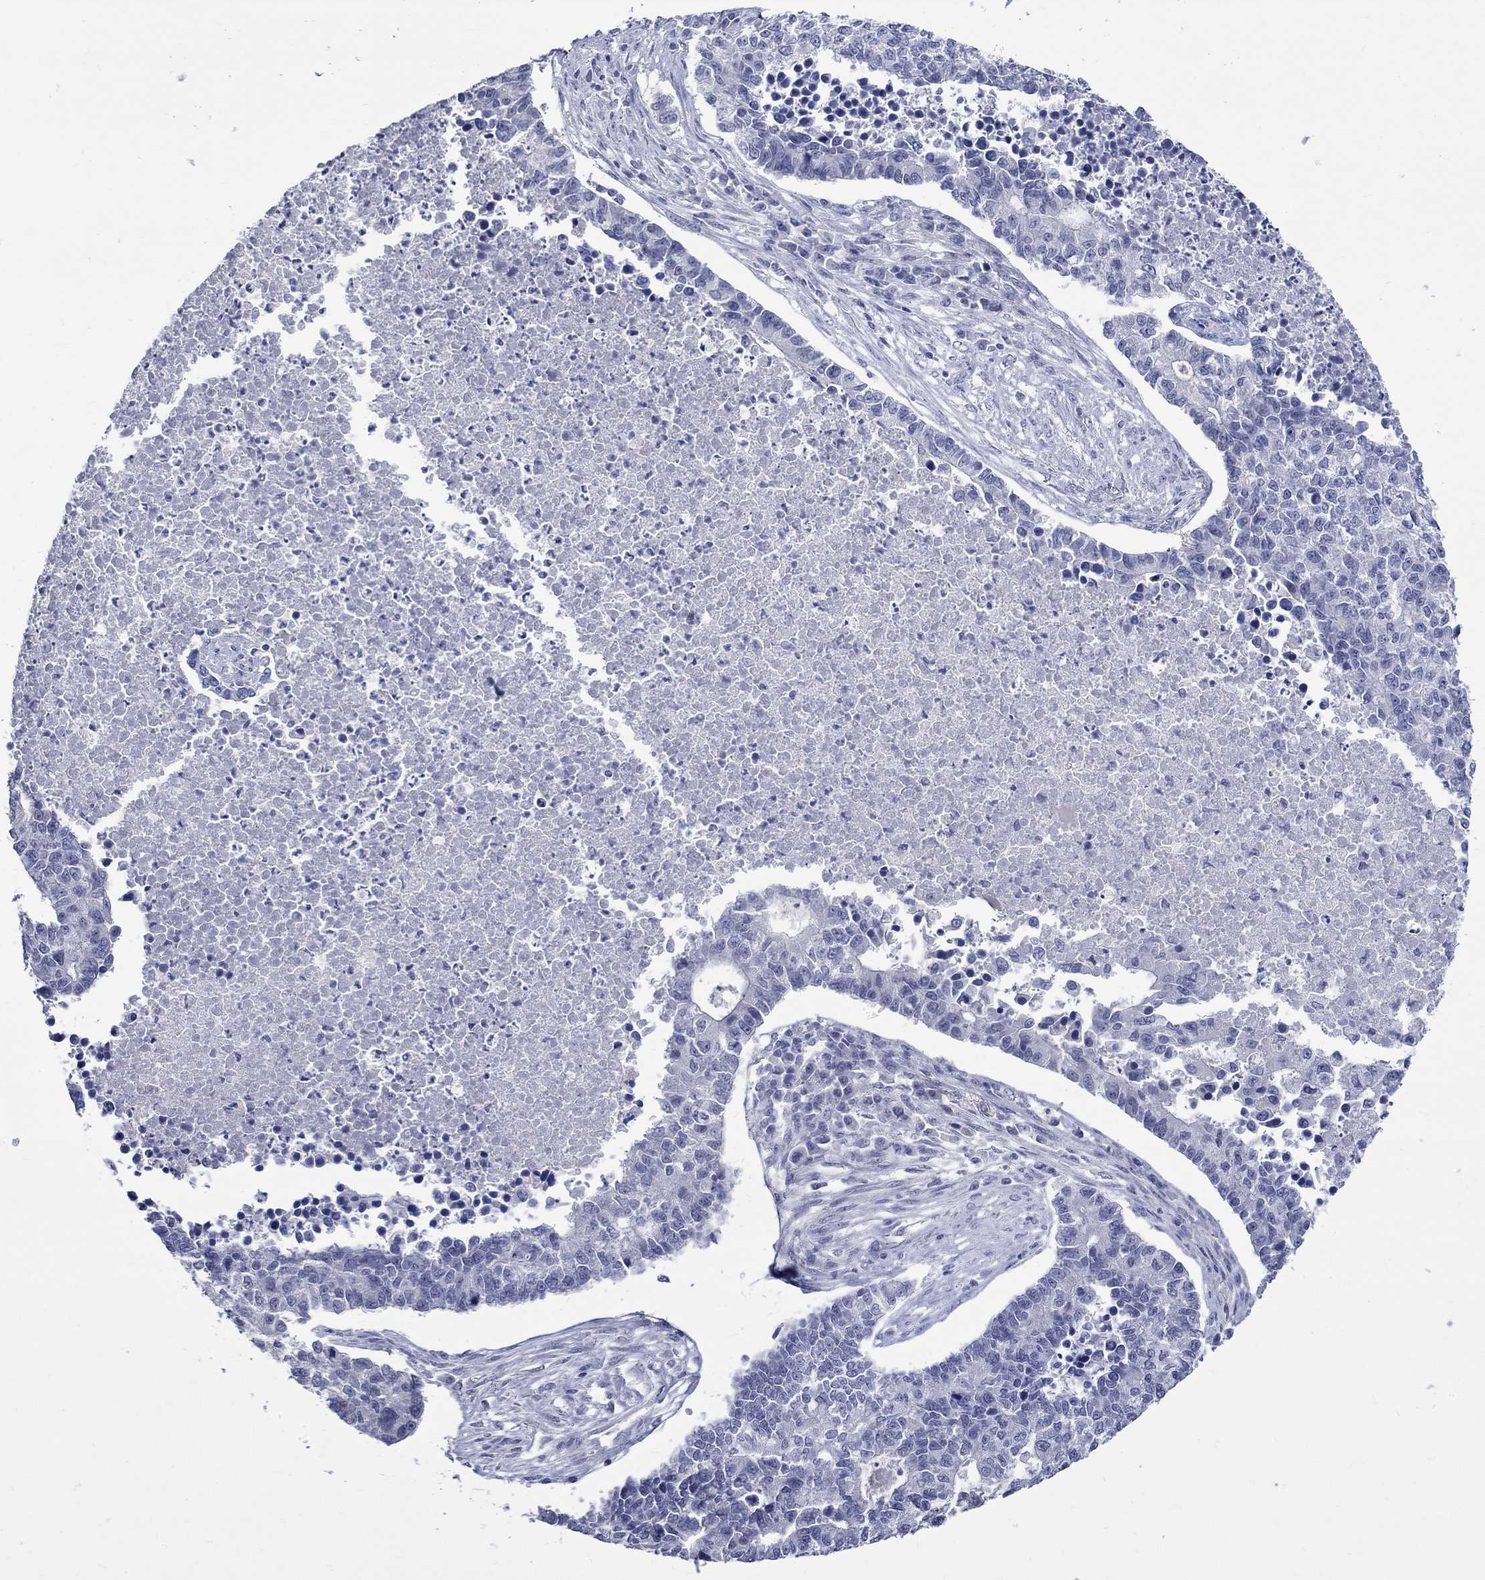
{"staining": {"intensity": "negative", "quantity": "none", "location": "none"}, "tissue": "lung cancer", "cell_type": "Tumor cells", "image_type": "cancer", "snomed": [{"axis": "morphology", "description": "Adenocarcinoma, NOS"}, {"axis": "topography", "description": "Lung"}], "caption": "IHC of lung cancer (adenocarcinoma) shows no positivity in tumor cells.", "gene": "CRYAB", "patient": {"sex": "male", "age": 57}}